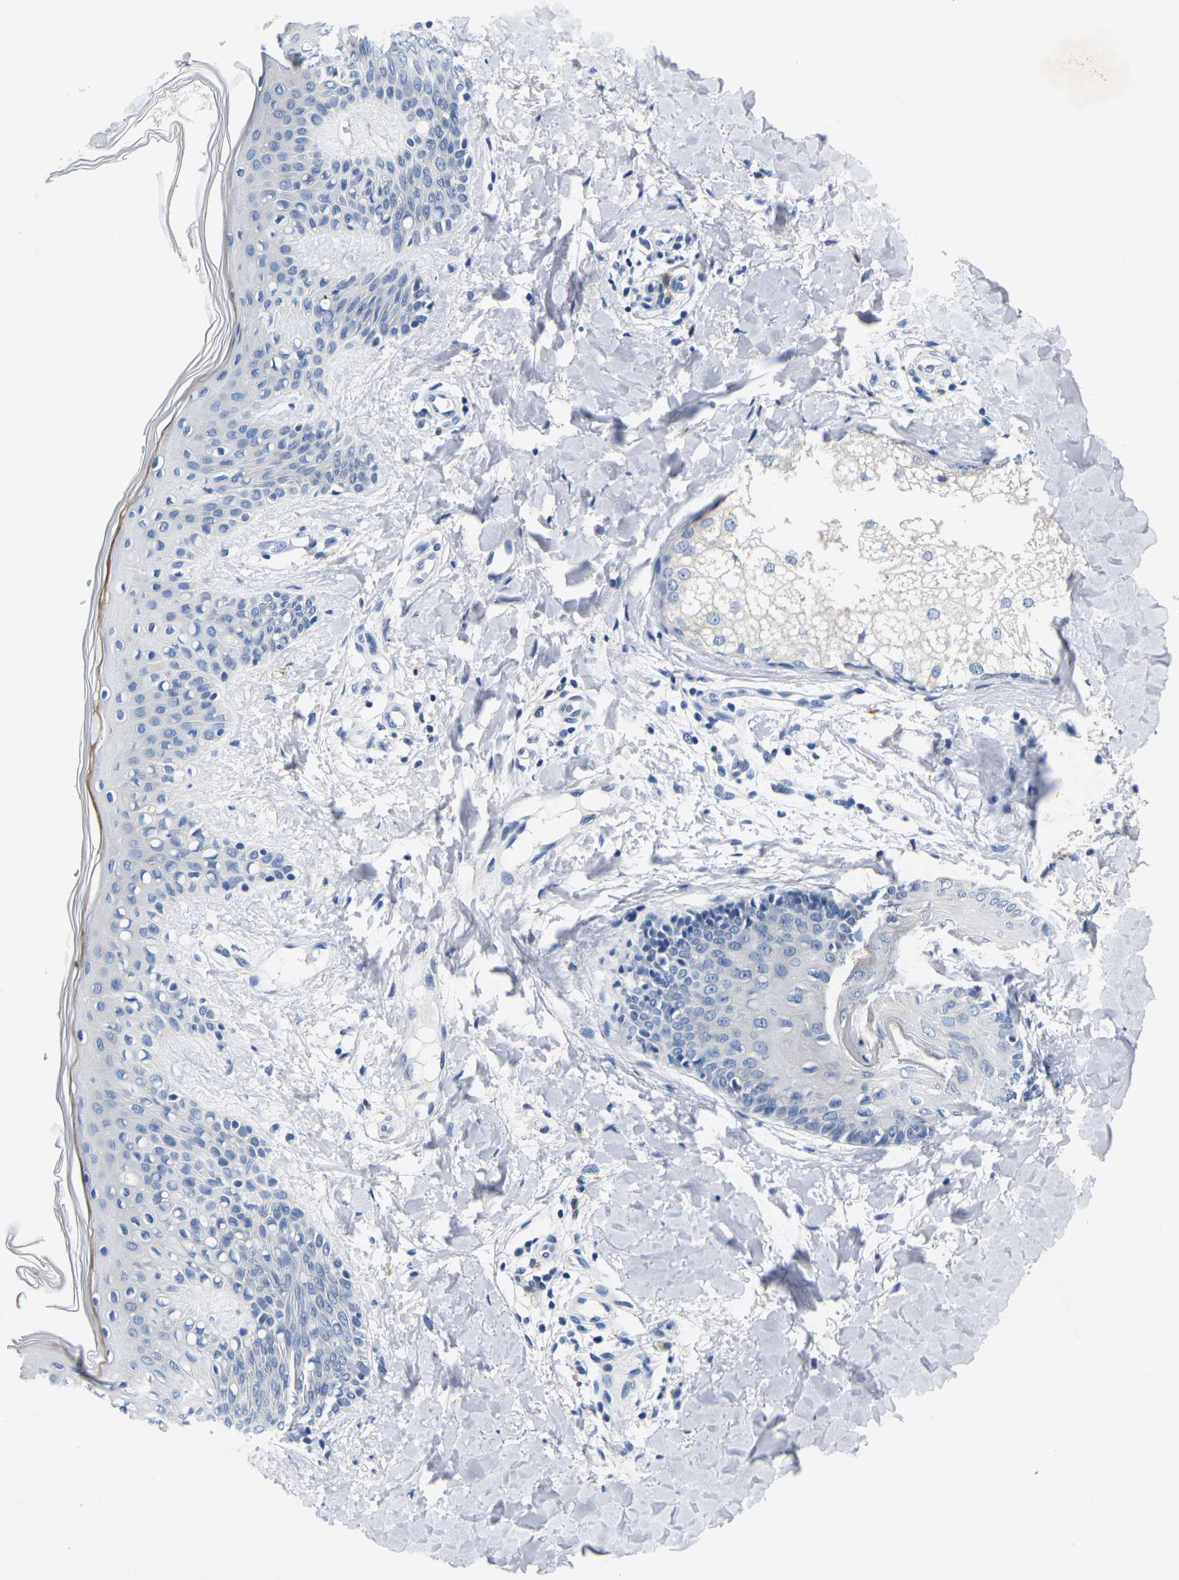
{"staining": {"intensity": "negative", "quantity": "none", "location": "none"}, "tissue": "skin", "cell_type": "Fibroblasts", "image_type": "normal", "snomed": [{"axis": "morphology", "description": "Normal tissue, NOS"}, {"axis": "topography", "description": "Skin"}], "caption": "IHC of normal human skin shows no positivity in fibroblasts. The staining was performed using DAB to visualize the protein expression in brown, while the nuclei were stained in blue with hematoxylin (Magnification: 20x).", "gene": "NOCT", "patient": {"sex": "male", "age": 16}}